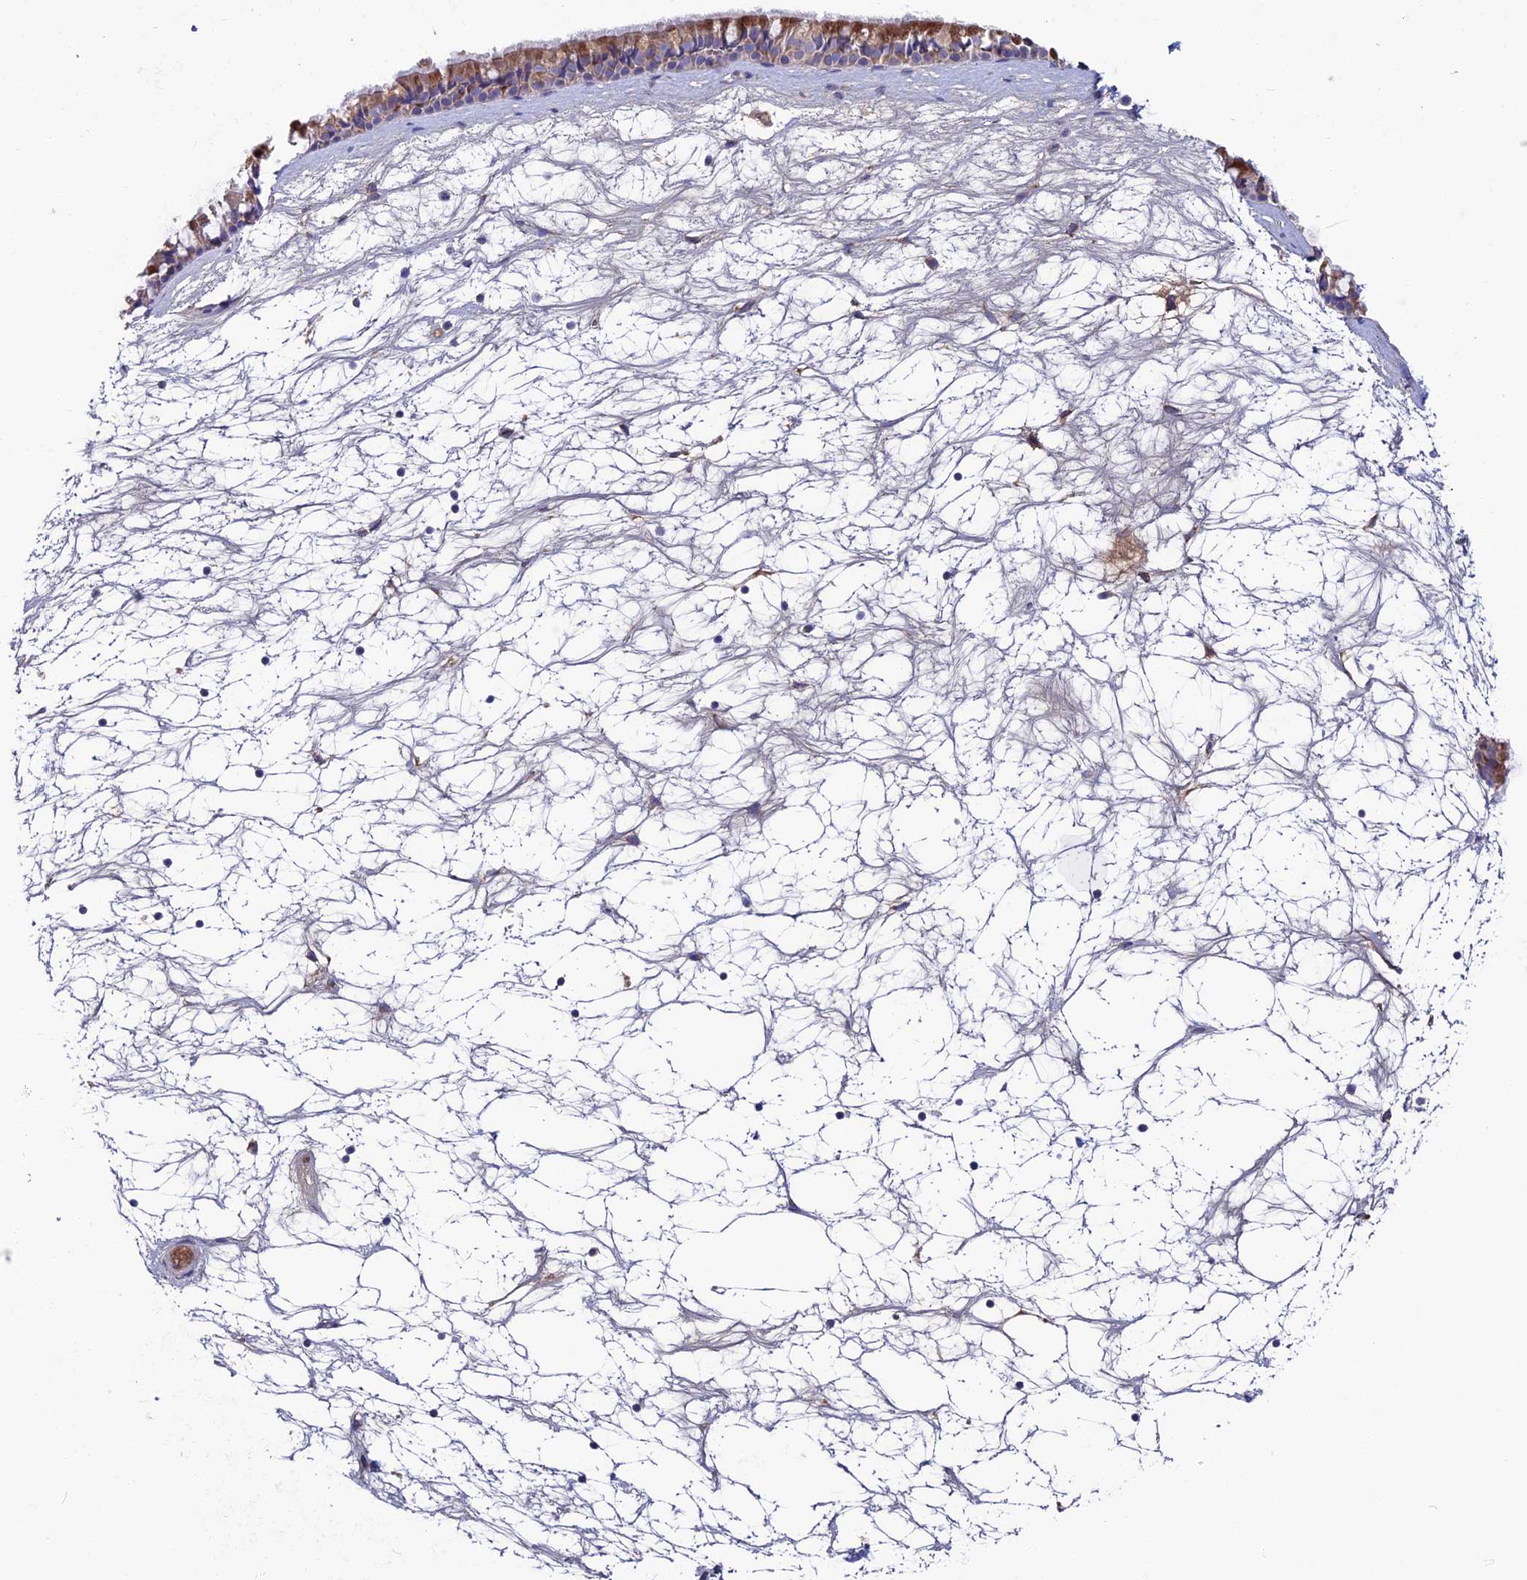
{"staining": {"intensity": "moderate", "quantity": ">75%", "location": "cytoplasmic/membranous"}, "tissue": "nasopharynx", "cell_type": "Respiratory epithelial cells", "image_type": "normal", "snomed": [{"axis": "morphology", "description": "Normal tissue, NOS"}, {"axis": "topography", "description": "Nasopharynx"}], "caption": "Protein staining demonstrates moderate cytoplasmic/membranous expression in approximately >75% of respiratory epithelial cells in benign nasopharynx. The staining was performed using DAB to visualize the protein expression in brown, while the nuclei were stained in blue with hematoxylin (Magnification: 20x).", "gene": "SLC15A5", "patient": {"sex": "male", "age": 64}}